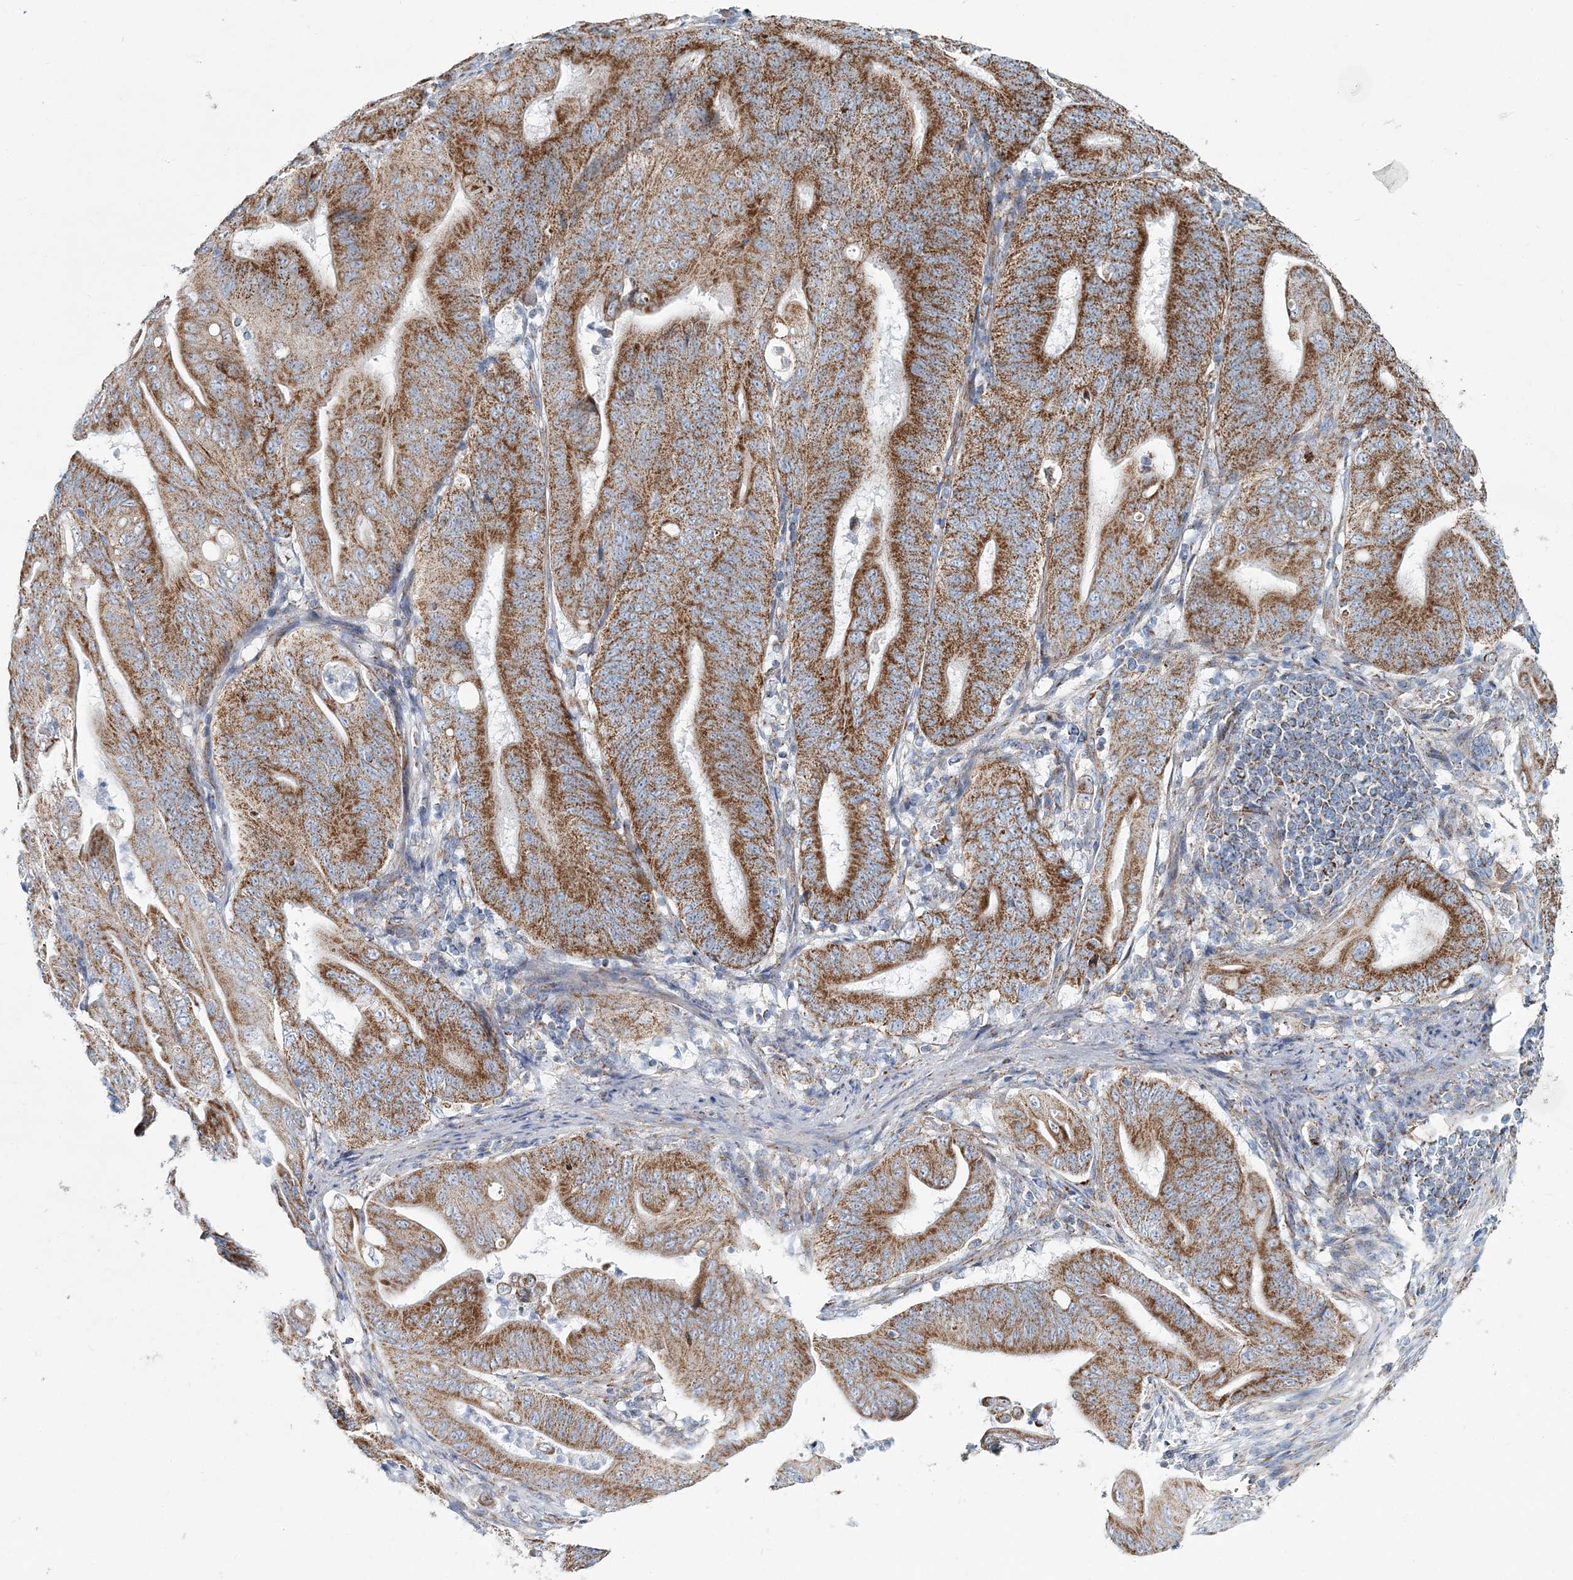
{"staining": {"intensity": "moderate", "quantity": ">75%", "location": "cytoplasmic/membranous"}, "tissue": "stomach cancer", "cell_type": "Tumor cells", "image_type": "cancer", "snomed": [{"axis": "morphology", "description": "Adenocarcinoma, NOS"}, {"axis": "topography", "description": "Stomach"}], "caption": "Immunohistochemical staining of human stomach cancer exhibits medium levels of moderate cytoplasmic/membranous expression in about >75% of tumor cells. The protein is shown in brown color, while the nuclei are stained blue.", "gene": "ARHGAP6", "patient": {"sex": "female", "age": 73}}